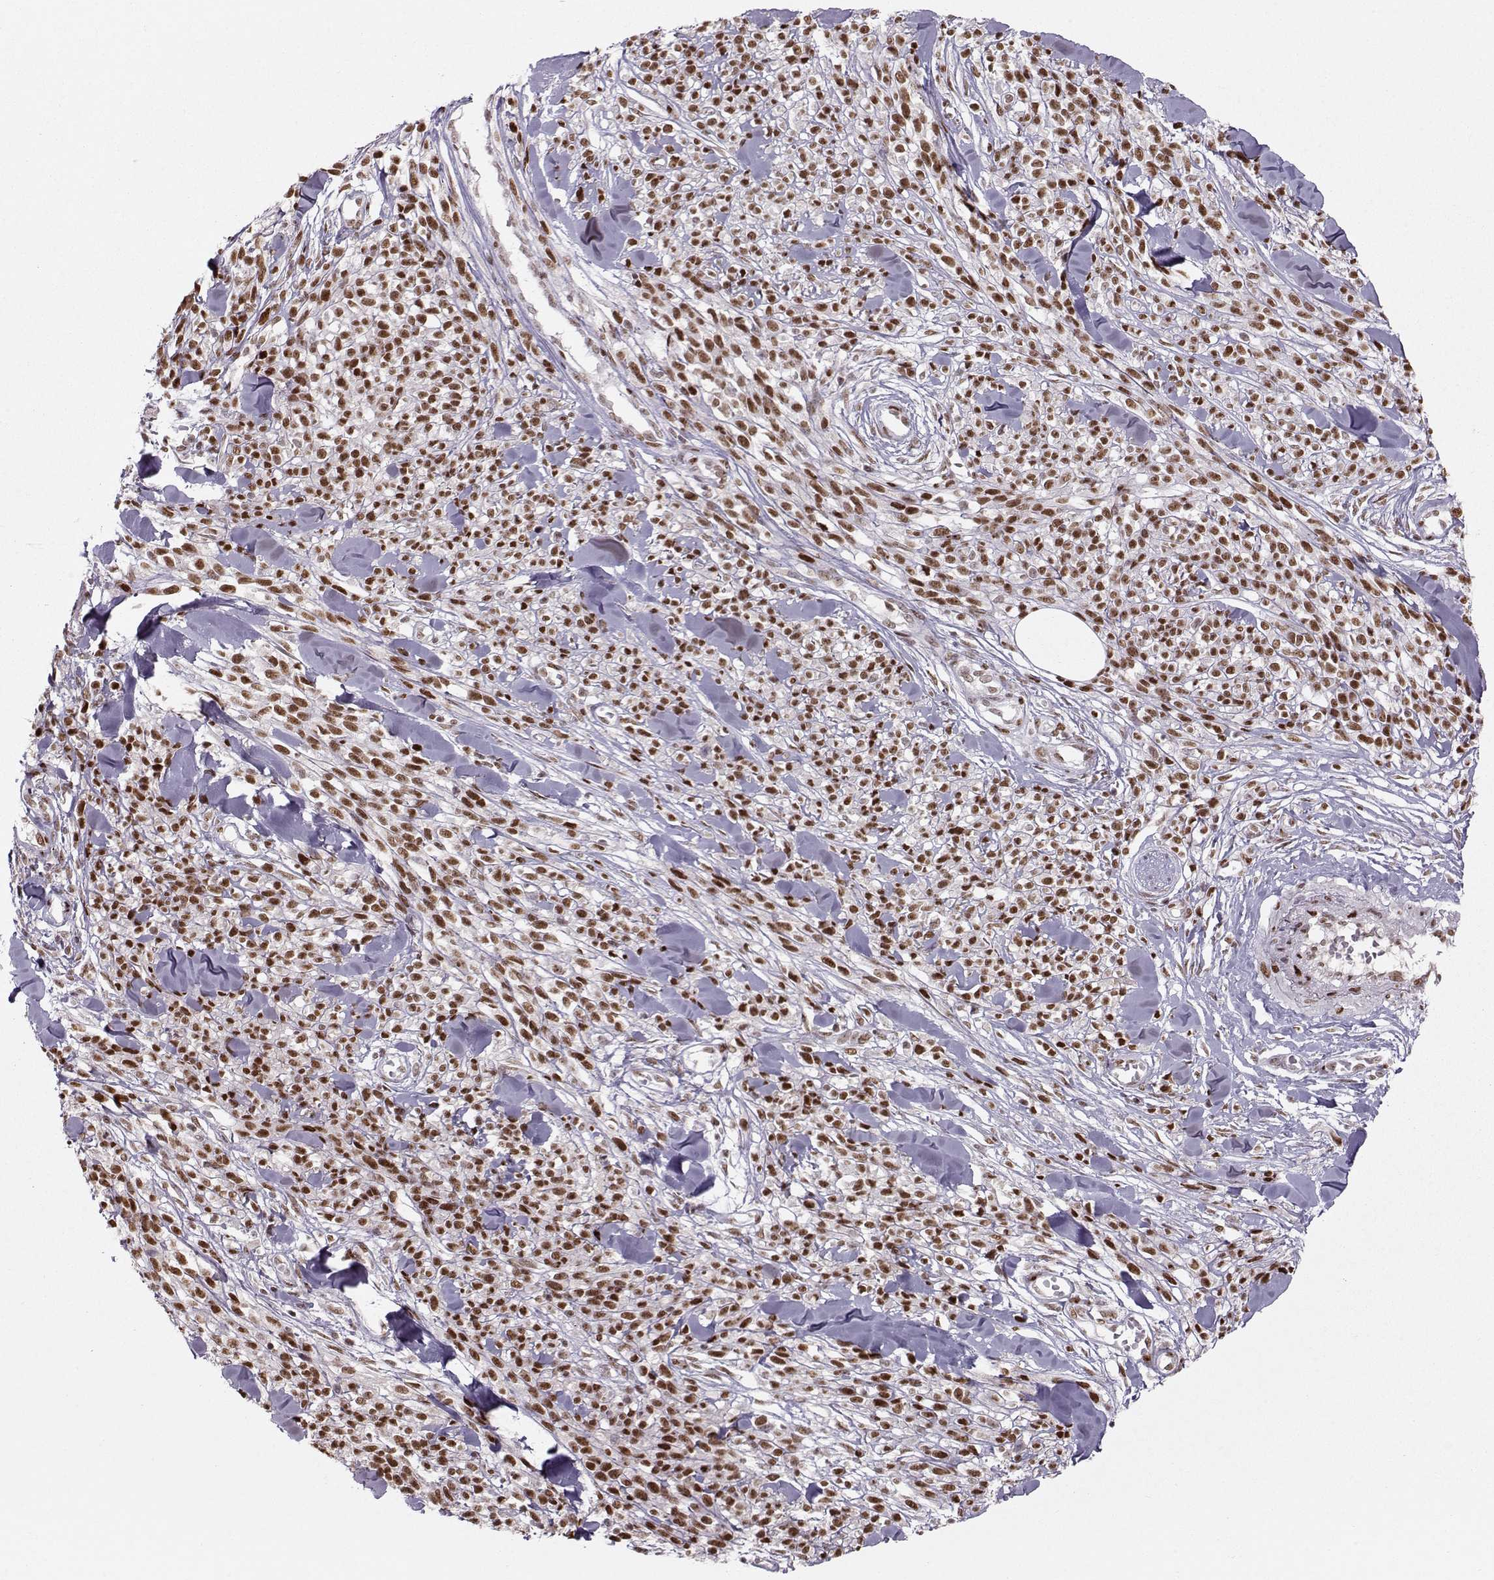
{"staining": {"intensity": "strong", "quantity": ">75%", "location": "nuclear"}, "tissue": "melanoma", "cell_type": "Tumor cells", "image_type": "cancer", "snomed": [{"axis": "morphology", "description": "Malignant melanoma, NOS"}, {"axis": "topography", "description": "Skin"}, {"axis": "topography", "description": "Skin of trunk"}], "caption": "Immunohistochemistry (IHC) of human malignant melanoma demonstrates high levels of strong nuclear positivity in about >75% of tumor cells.", "gene": "SNAPC2", "patient": {"sex": "male", "age": 74}}